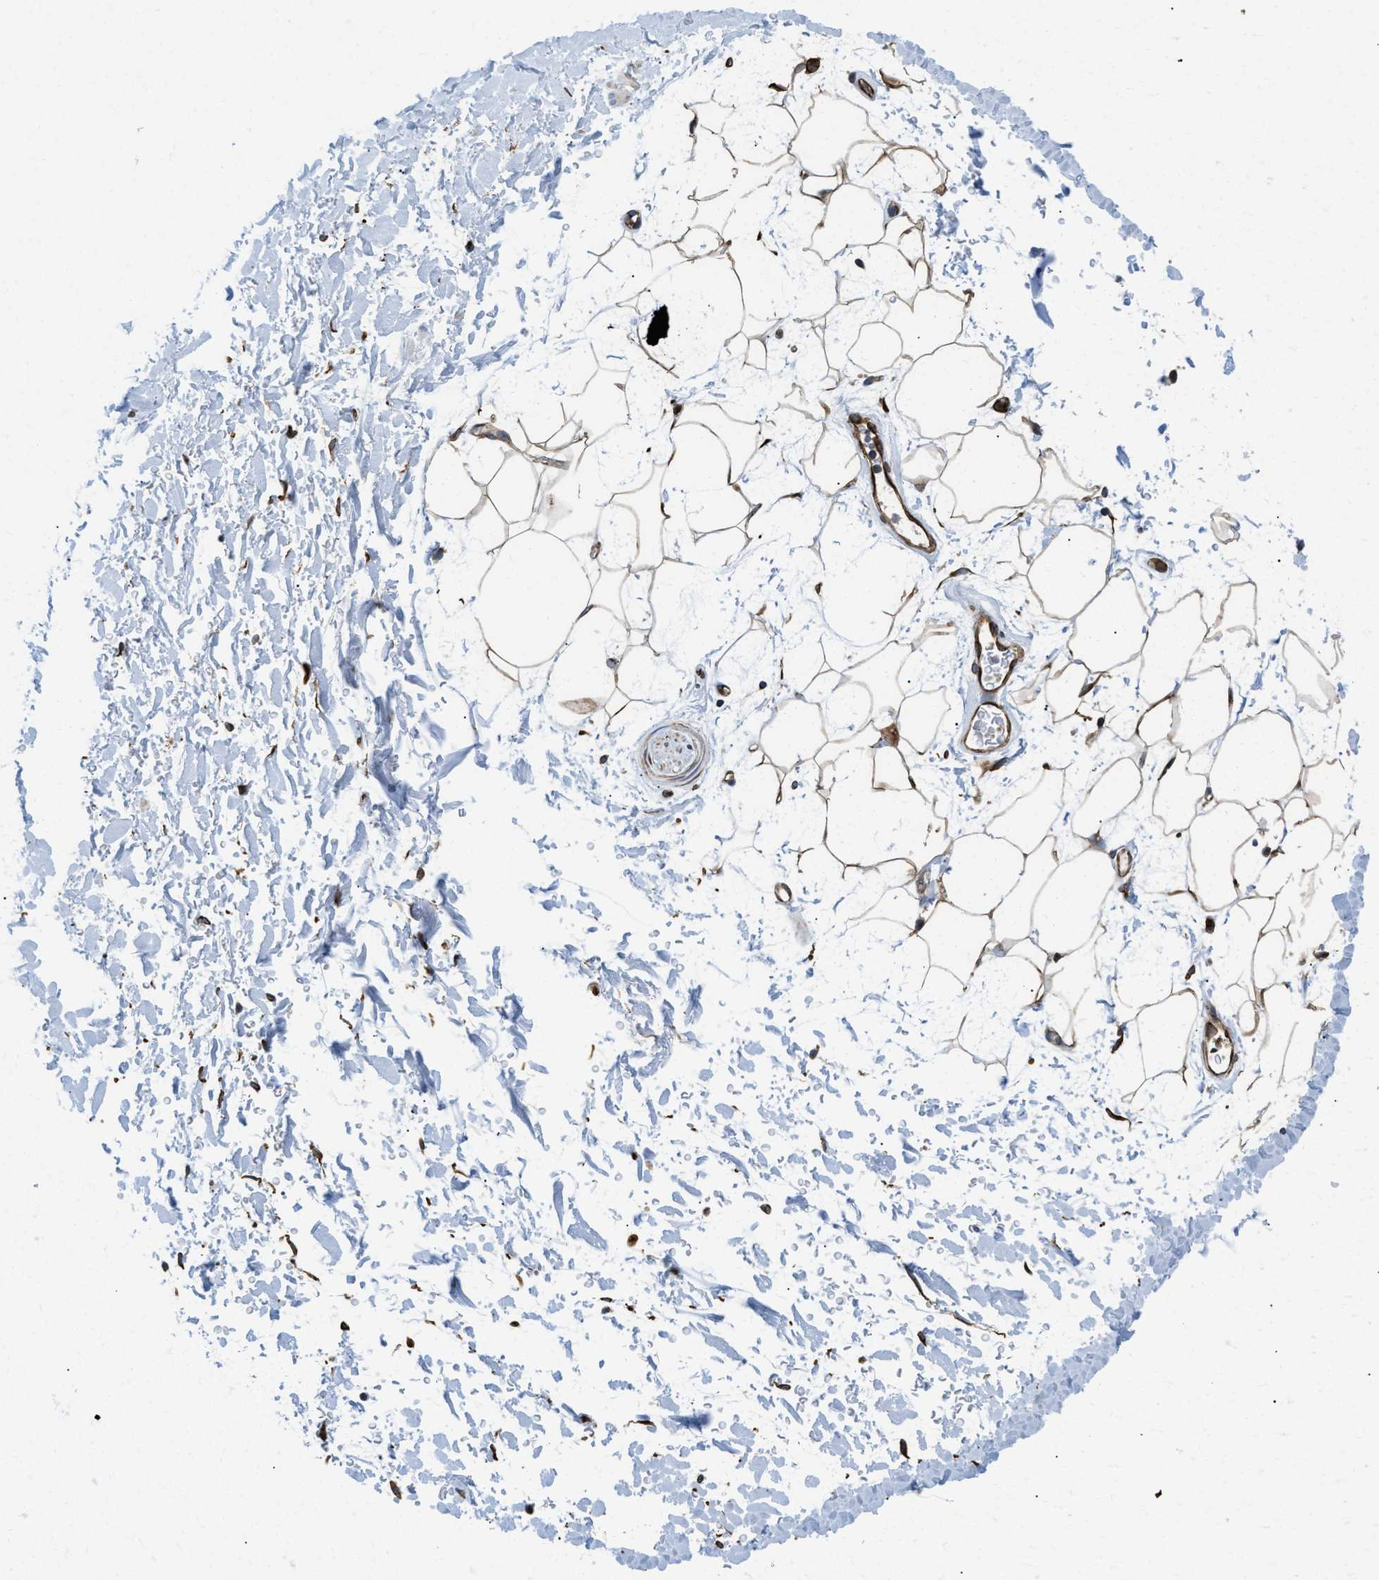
{"staining": {"intensity": "negative", "quantity": "none", "location": "none"}, "tissue": "adipose tissue", "cell_type": "Adipocytes", "image_type": "normal", "snomed": [{"axis": "morphology", "description": "Normal tissue, NOS"}, {"axis": "topography", "description": "Soft tissue"}], "caption": "The image exhibits no significant expression in adipocytes of adipose tissue.", "gene": "HSD17B12", "patient": {"sex": "male", "age": 72}}